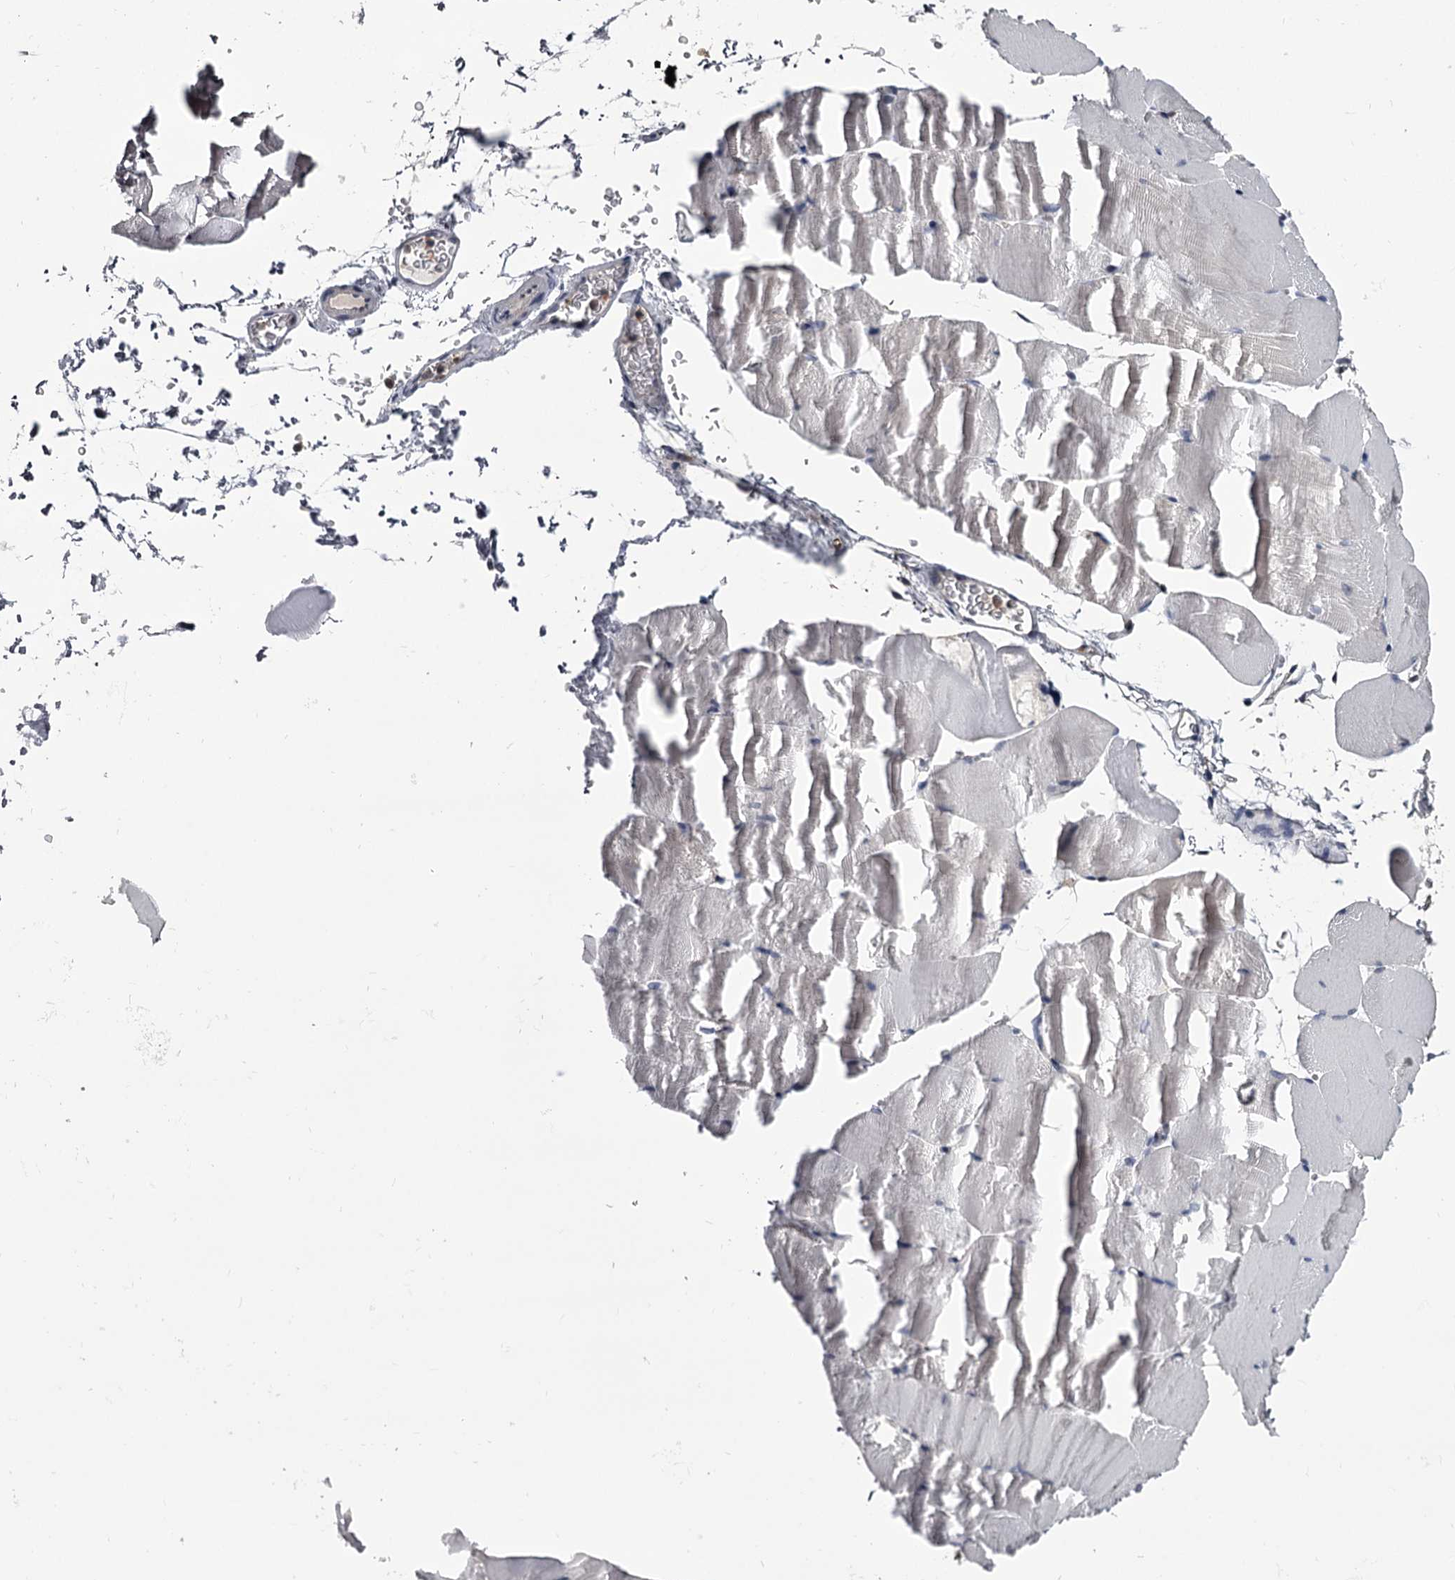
{"staining": {"intensity": "negative", "quantity": "none", "location": "none"}, "tissue": "skeletal muscle", "cell_type": "Myocytes", "image_type": "normal", "snomed": [{"axis": "morphology", "description": "Normal tissue, NOS"}, {"axis": "topography", "description": "Skeletal muscle"}, {"axis": "topography", "description": "Parathyroid gland"}], "caption": "Immunohistochemical staining of normal human skeletal muscle reveals no significant positivity in myocytes. (DAB (3,3'-diaminobenzidine) IHC with hematoxylin counter stain).", "gene": "GSTO1", "patient": {"sex": "female", "age": 37}}